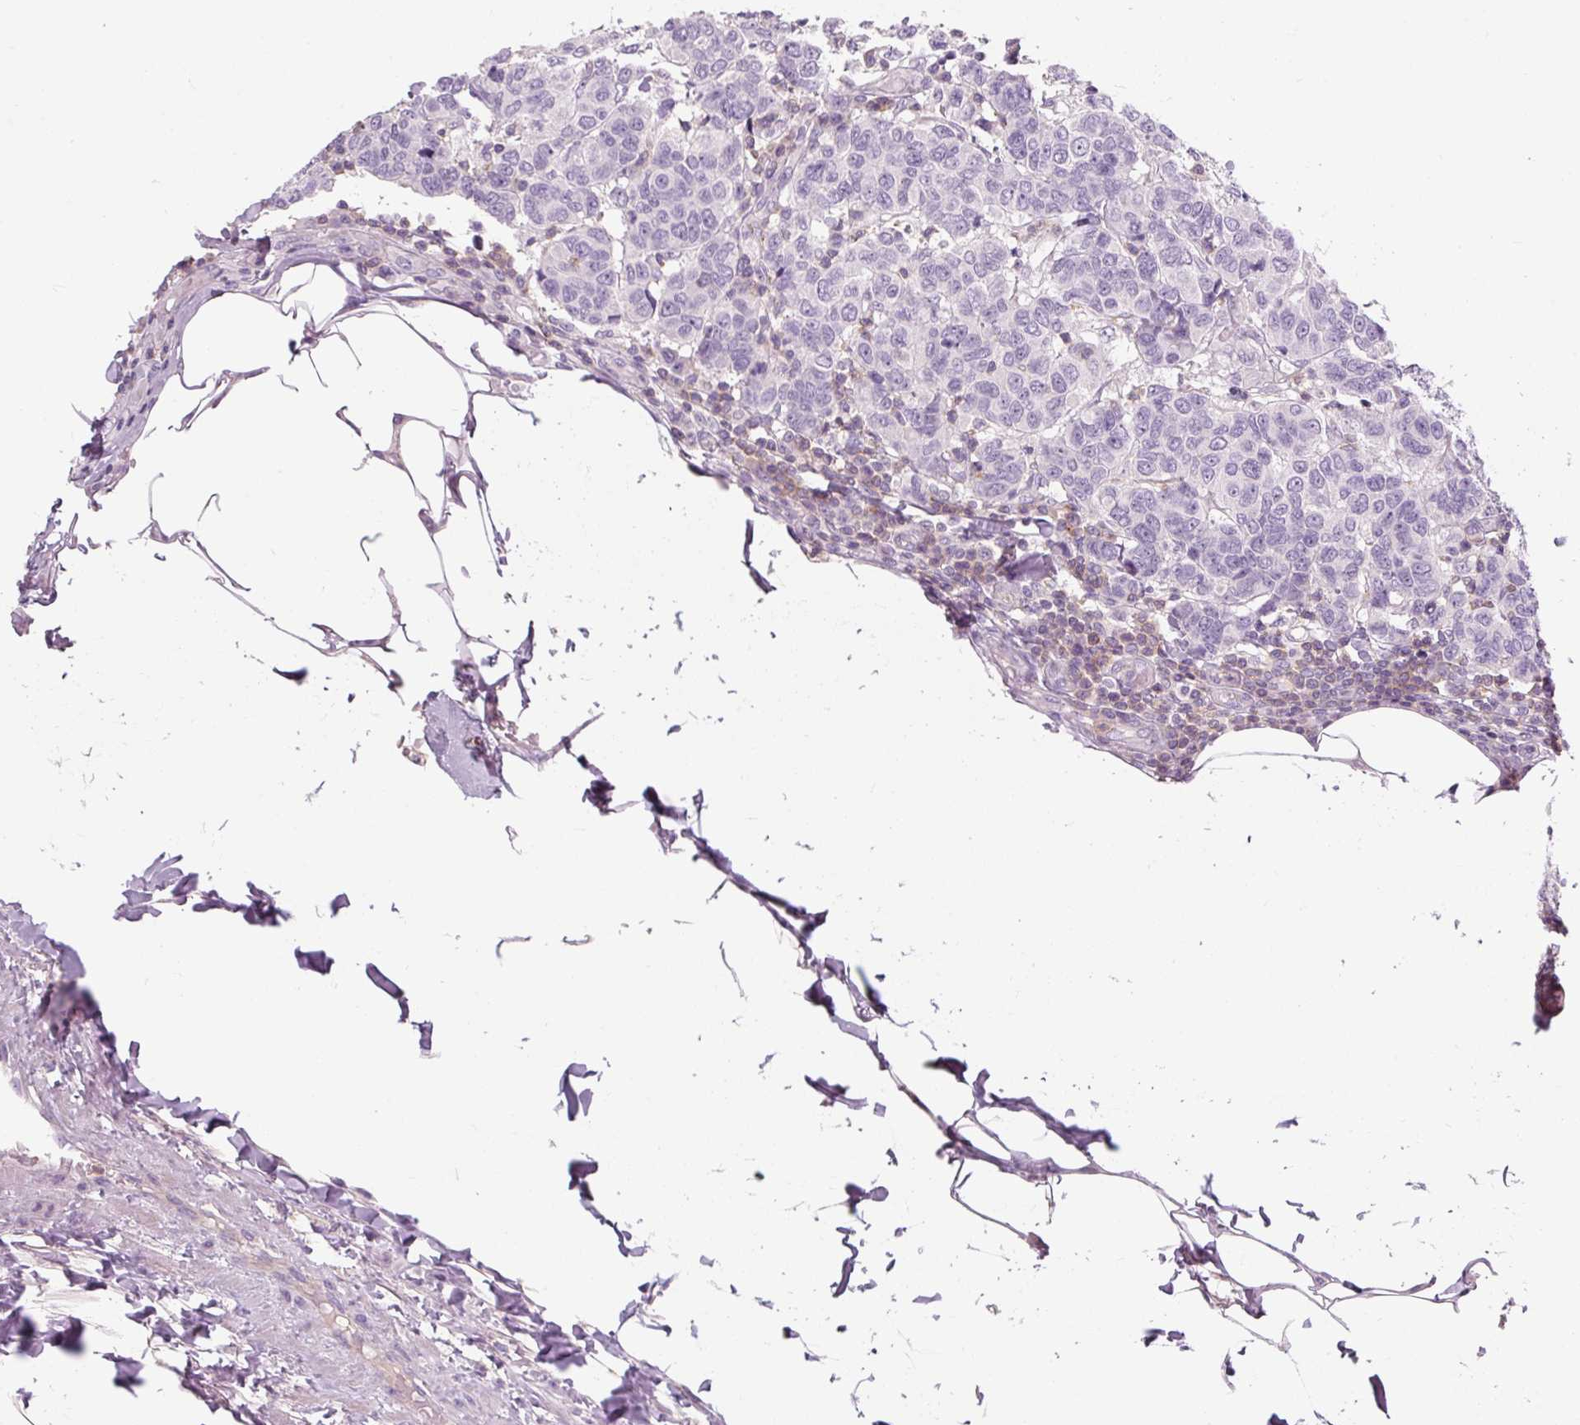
{"staining": {"intensity": "negative", "quantity": "none", "location": "none"}, "tissue": "breast cancer", "cell_type": "Tumor cells", "image_type": "cancer", "snomed": [{"axis": "morphology", "description": "Duct carcinoma"}, {"axis": "topography", "description": "Breast"}], "caption": "This is an immunohistochemistry micrograph of breast cancer. There is no positivity in tumor cells.", "gene": "TIGD2", "patient": {"sex": "female", "age": 55}}